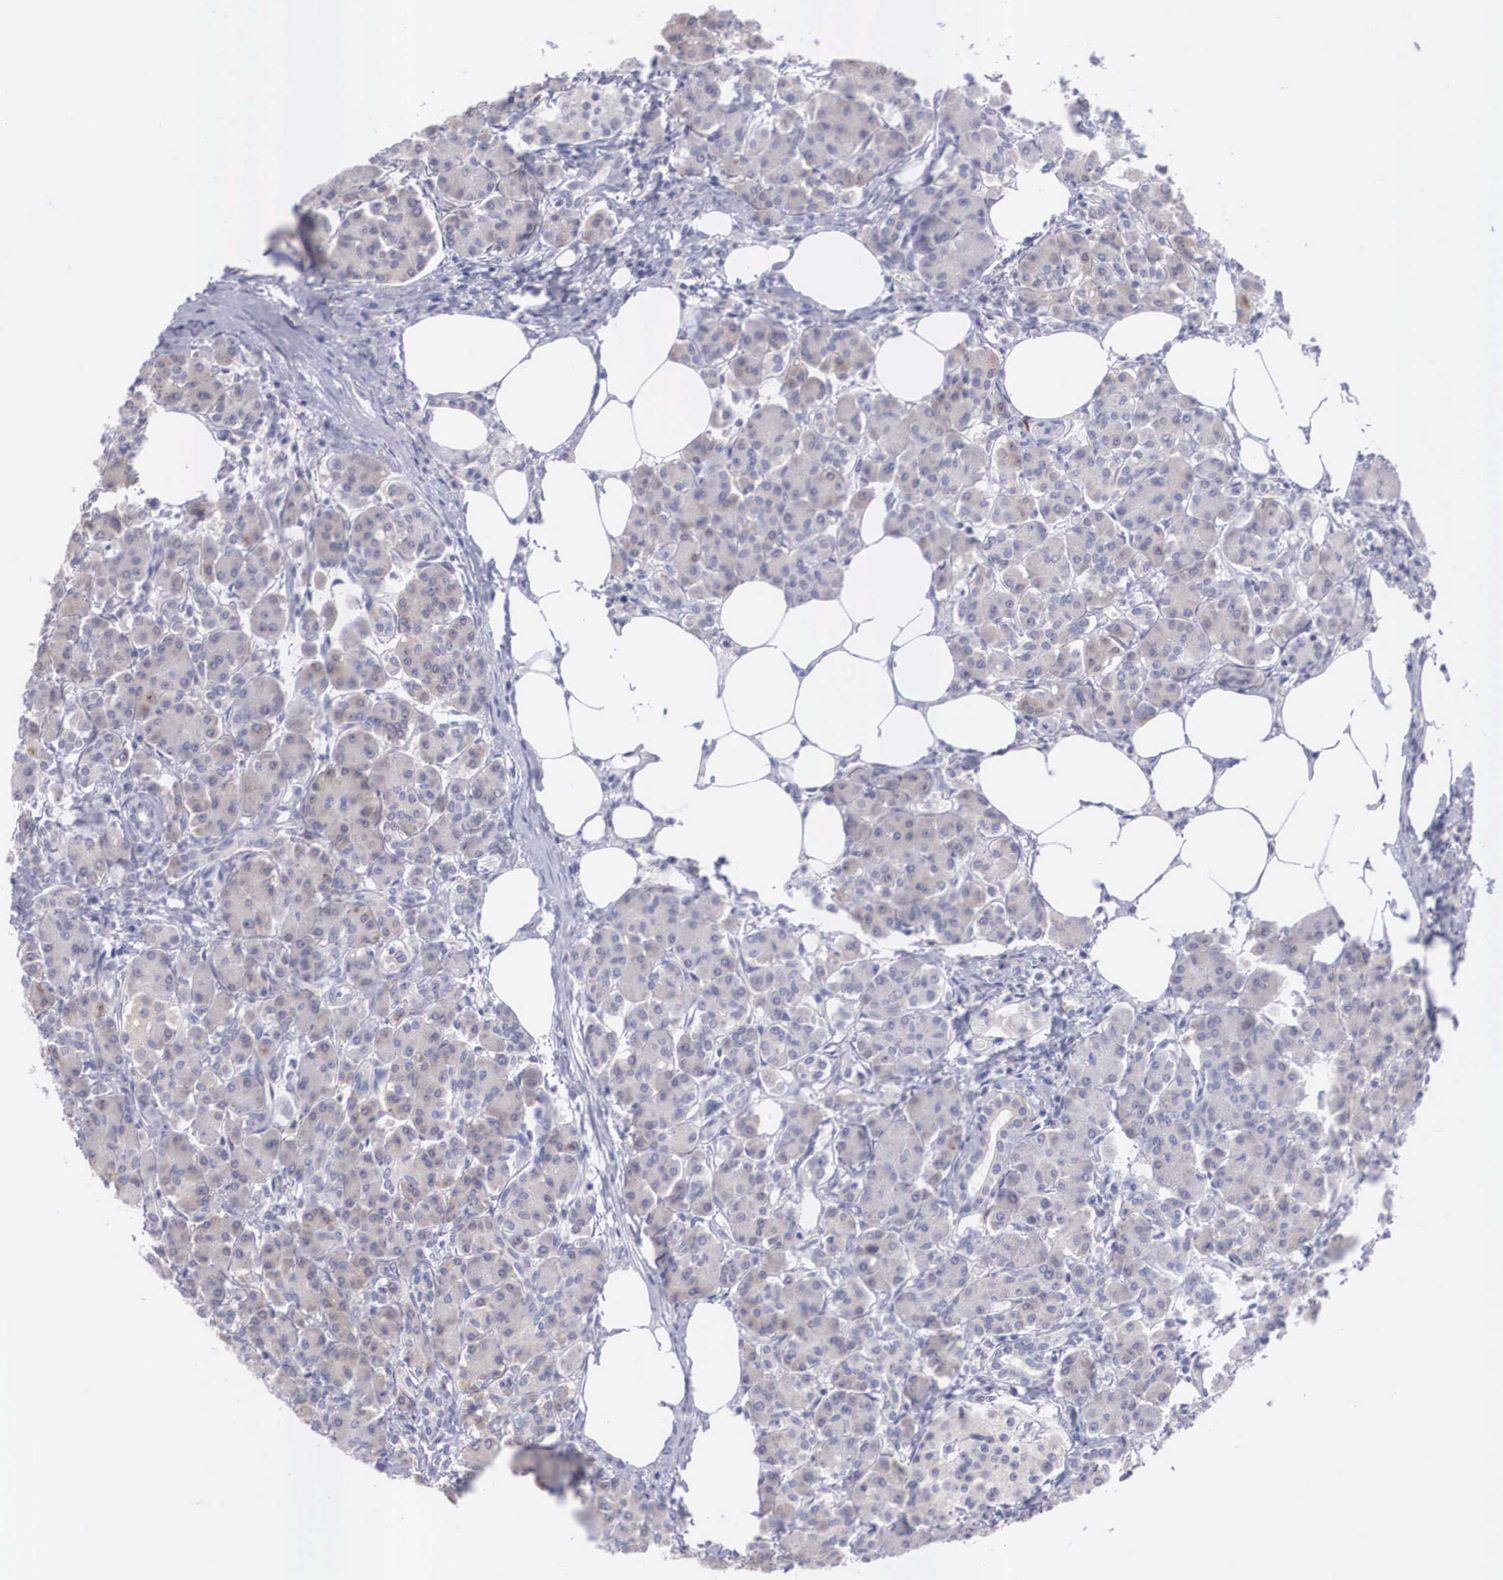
{"staining": {"intensity": "negative", "quantity": "none", "location": "none"}, "tissue": "pancreas", "cell_type": "Exocrine glandular cells", "image_type": "normal", "snomed": [{"axis": "morphology", "description": "Normal tissue, NOS"}, {"axis": "topography", "description": "Pancreas"}], "caption": "Micrograph shows no significant protein positivity in exocrine glandular cells of benign pancreas. (Stains: DAB (3,3'-diaminobenzidine) IHC with hematoxylin counter stain, Microscopy: brightfield microscopy at high magnification).", "gene": "REPS2", "patient": {"sex": "female", "age": 73}}